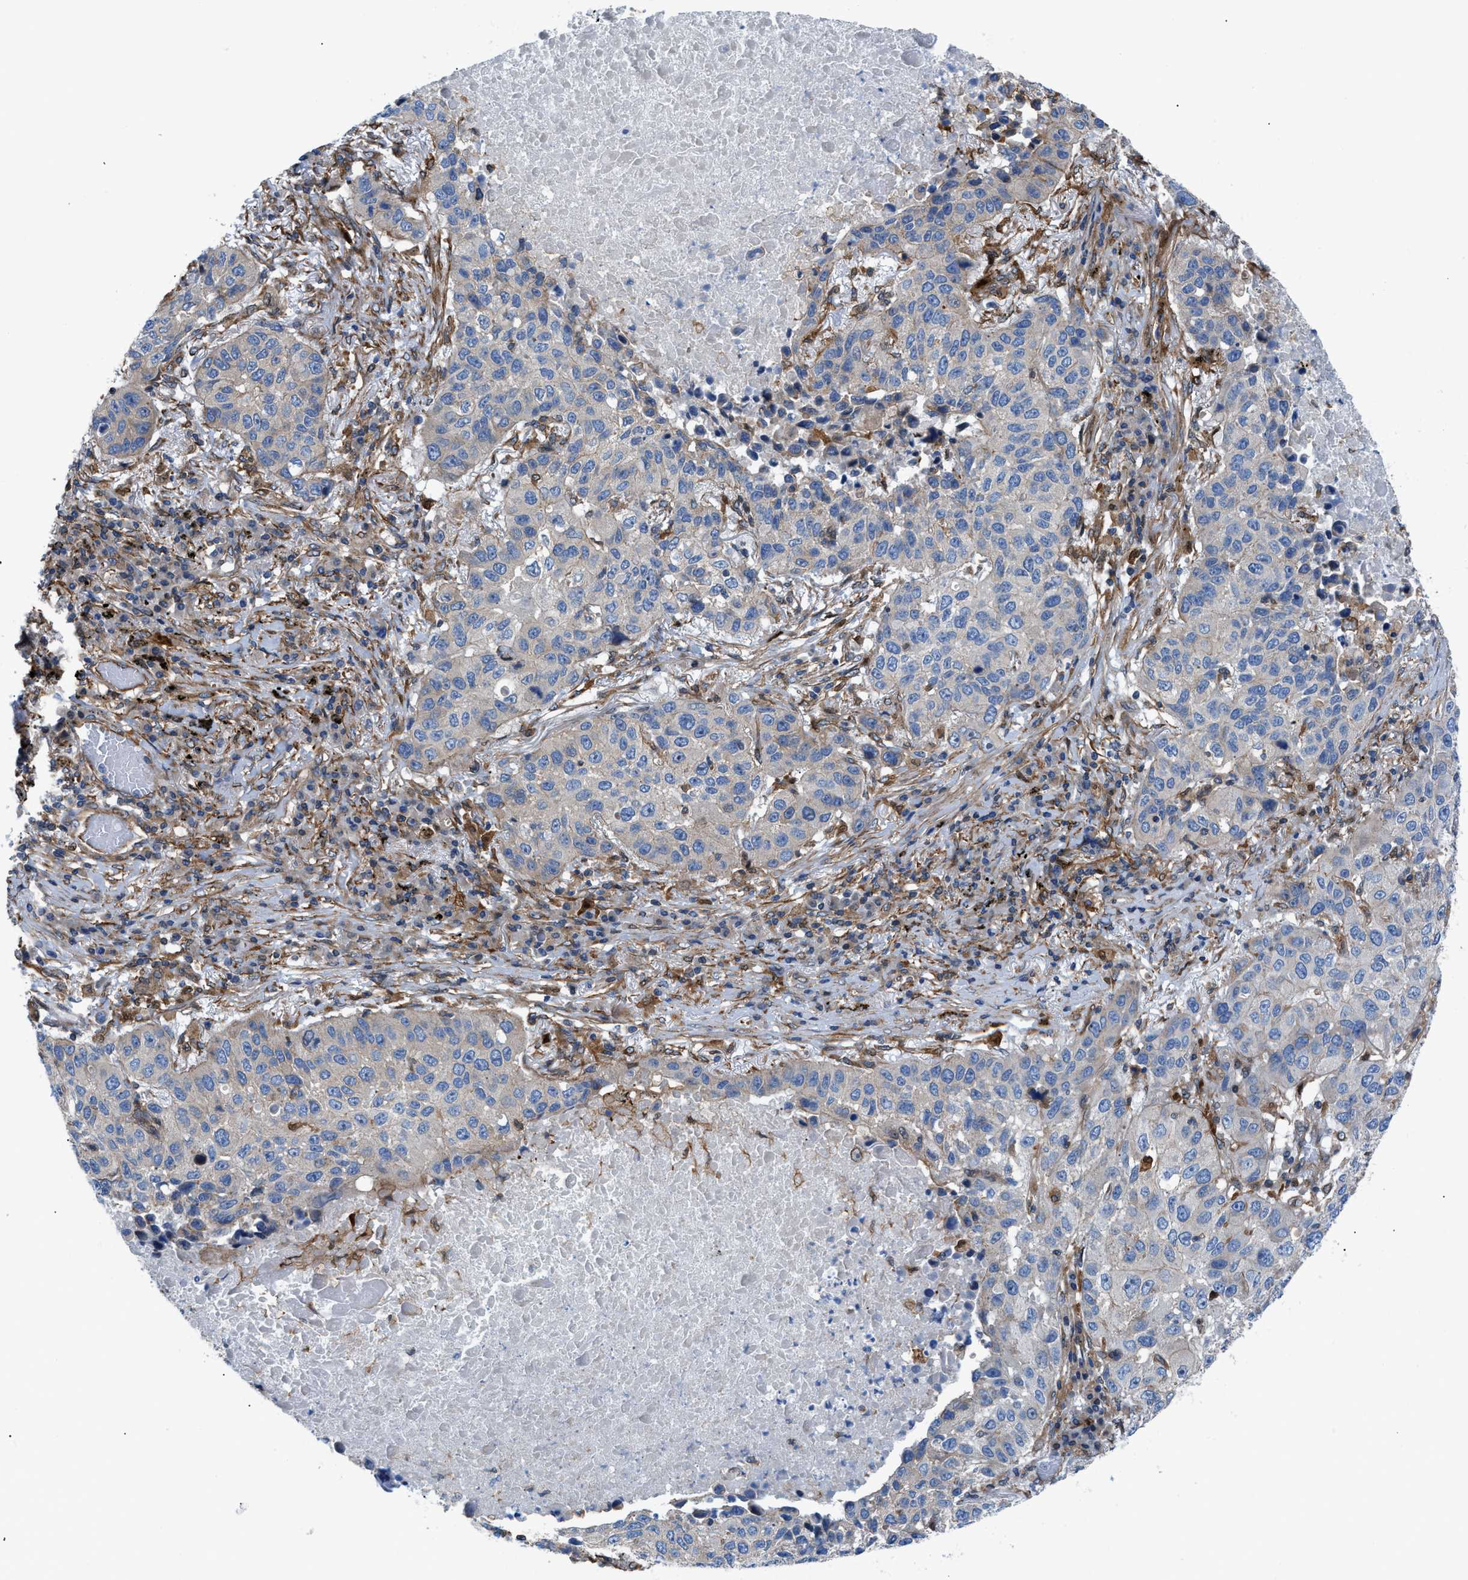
{"staining": {"intensity": "weak", "quantity": "<25%", "location": "cytoplasmic/membranous"}, "tissue": "lung cancer", "cell_type": "Tumor cells", "image_type": "cancer", "snomed": [{"axis": "morphology", "description": "Squamous cell carcinoma, NOS"}, {"axis": "topography", "description": "Lung"}], "caption": "A high-resolution histopathology image shows immunohistochemistry staining of lung cancer (squamous cell carcinoma), which reveals no significant expression in tumor cells.", "gene": "DMAC1", "patient": {"sex": "male", "age": 57}}